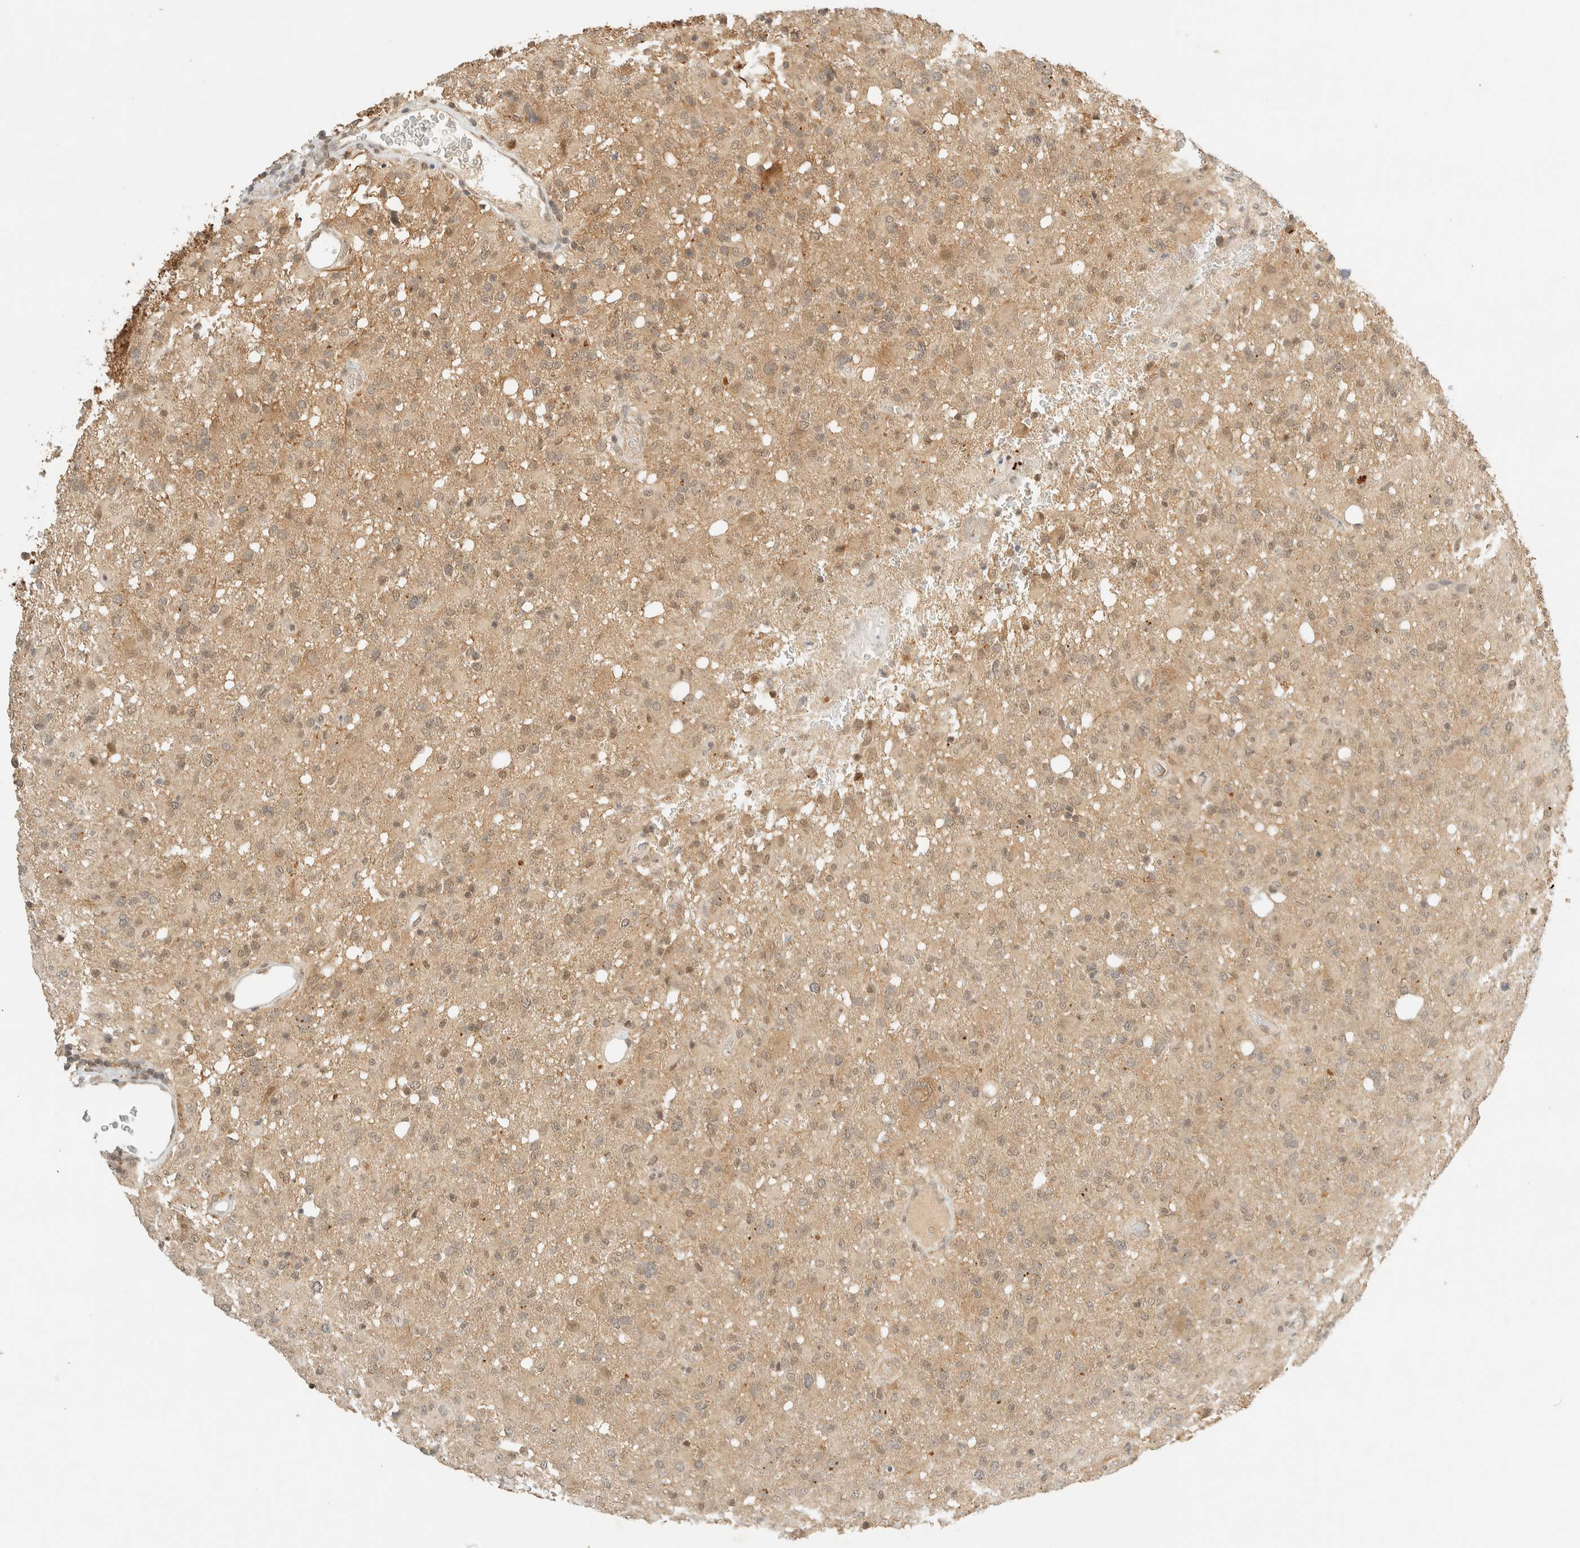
{"staining": {"intensity": "weak", "quantity": "25%-75%", "location": "cytoplasmic/membranous,nuclear"}, "tissue": "glioma", "cell_type": "Tumor cells", "image_type": "cancer", "snomed": [{"axis": "morphology", "description": "Glioma, malignant, High grade"}, {"axis": "topography", "description": "Brain"}], "caption": "Glioma tissue demonstrates weak cytoplasmic/membranous and nuclear staining in about 25%-75% of tumor cells Using DAB (3,3'-diaminobenzidine) (brown) and hematoxylin (blue) stains, captured at high magnification using brightfield microscopy.", "gene": "KIFAP3", "patient": {"sex": "female", "age": 57}}